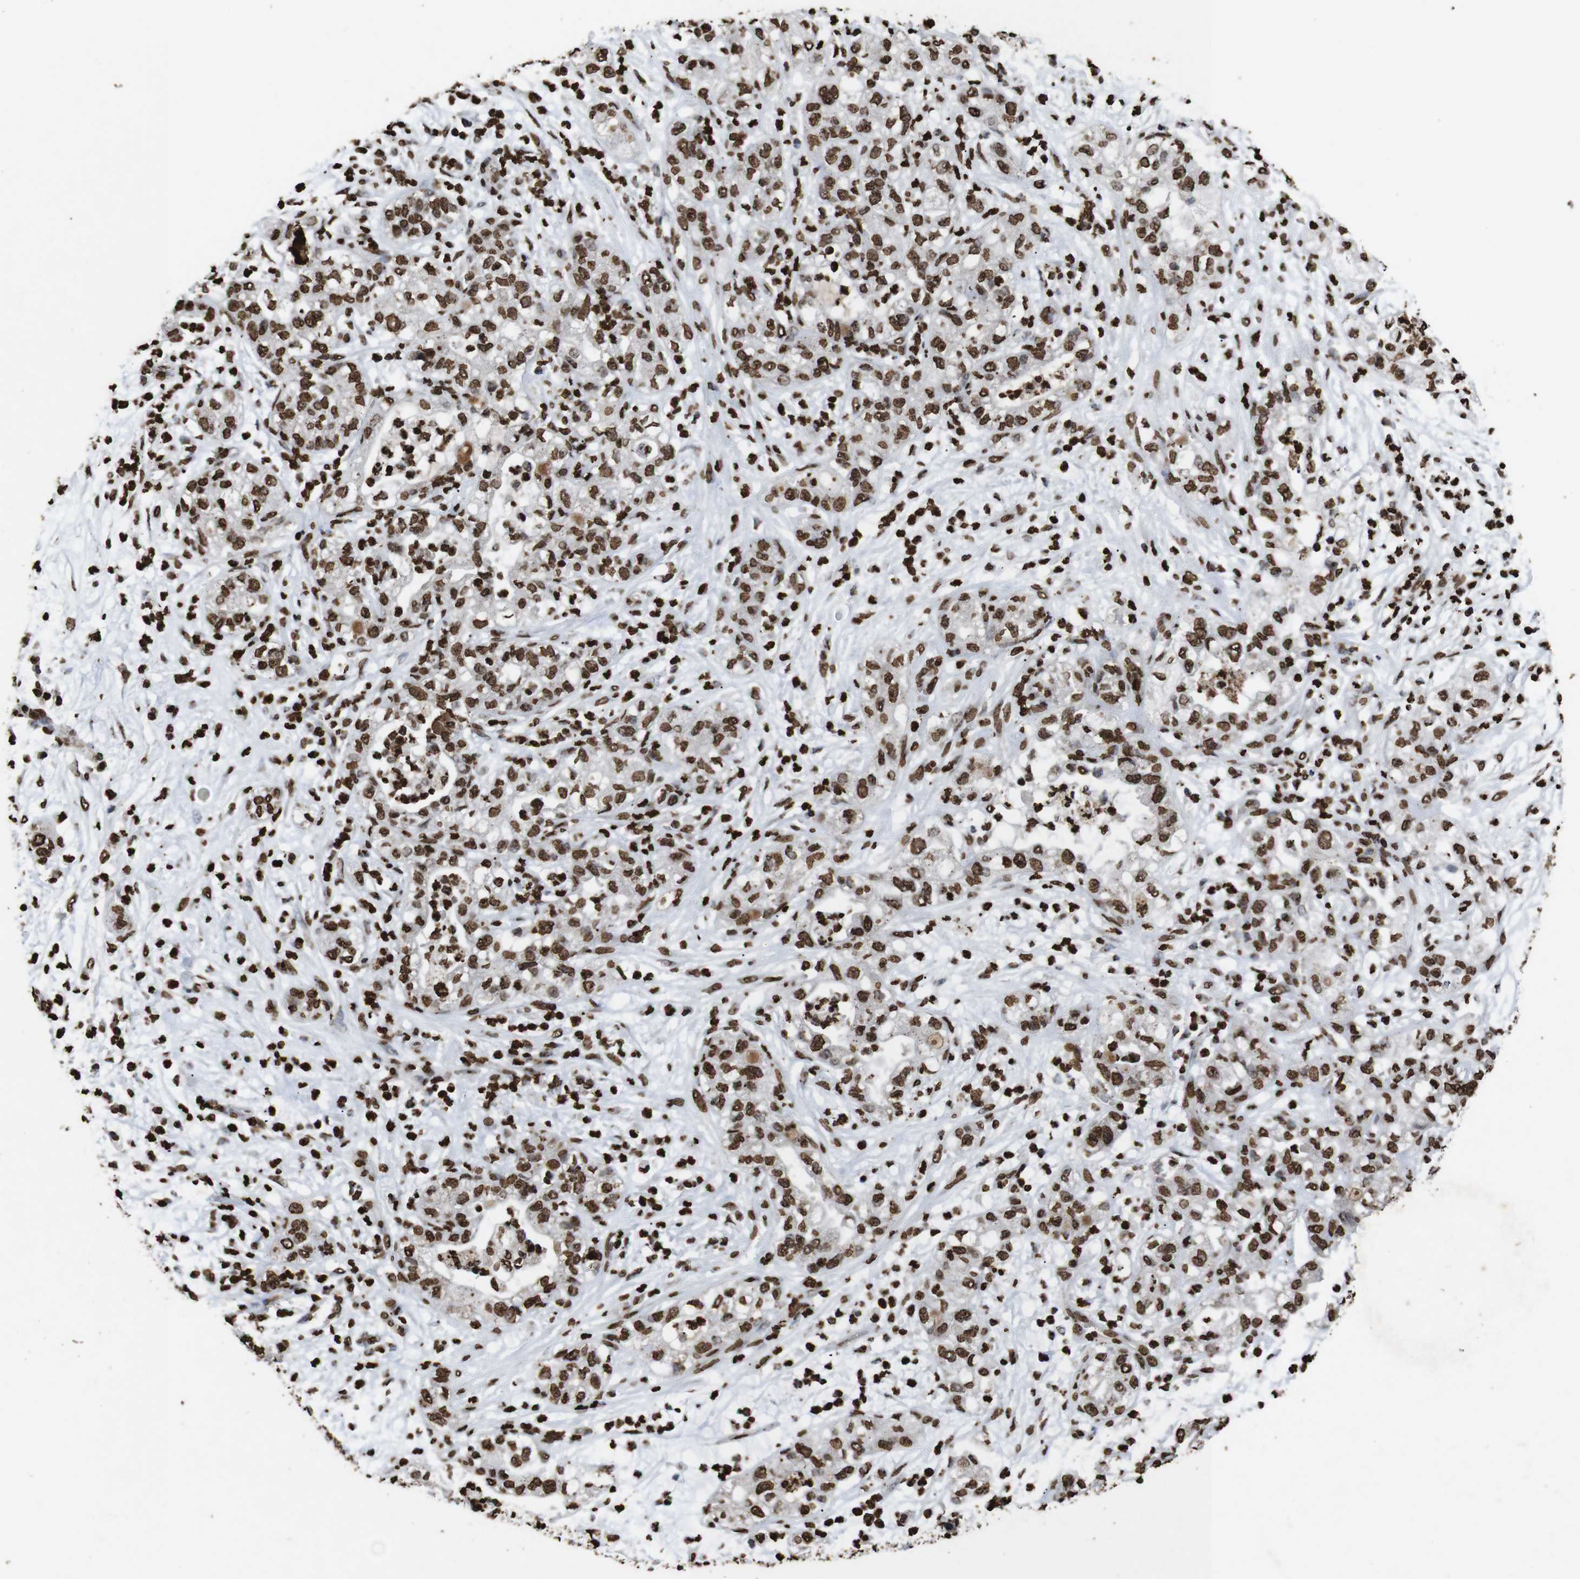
{"staining": {"intensity": "moderate", "quantity": ">75%", "location": "nuclear"}, "tissue": "pancreatic cancer", "cell_type": "Tumor cells", "image_type": "cancer", "snomed": [{"axis": "morphology", "description": "Adenocarcinoma, NOS"}, {"axis": "topography", "description": "Pancreas"}], "caption": "Immunohistochemical staining of adenocarcinoma (pancreatic) exhibits moderate nuclear protein staining in about >75% of tumor cells.", "gene": "MDM2", "patient": {"sex": "female", "age": 78}}